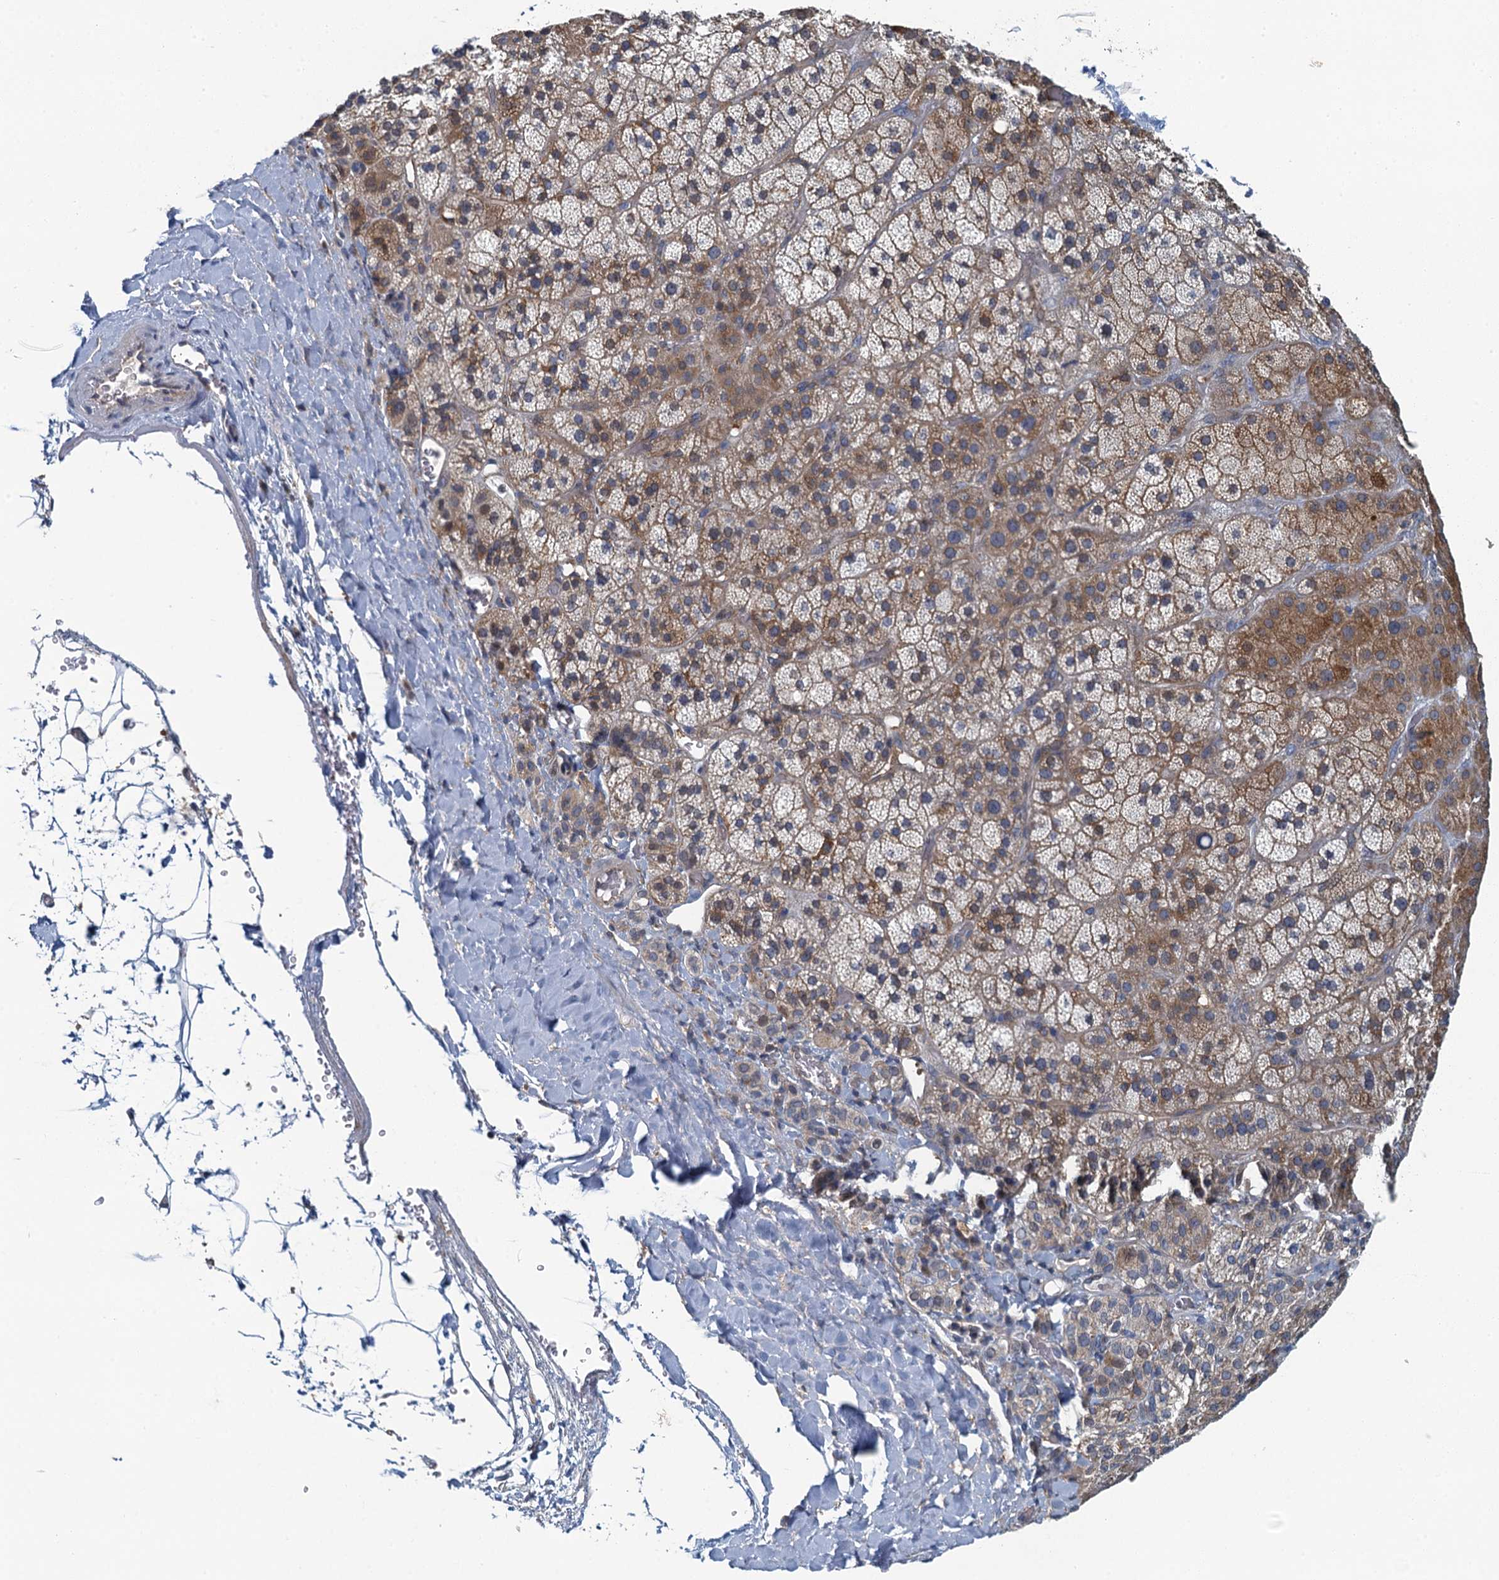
{"staining": {"intensity": "moderate", "quantity": "25%-75%", "location": "cytoplasmic/membranous"}, "tissue": "adrenal gland", "cell_type": "Glandular cells", "image_type": "normal", "snomed": [{"axis": "morphology", "description": "Normal tissue, NOS"}, {"axis": "topography", "description": "Adrenal gland"}], "caption": "Protein expression analysis of benign adrenal gland displays moderate cytoplasmic/membranous positivity in about 25%-75% of glandular cells.", "gene": "NCKAP1L", "patient": {"sex": "male", "age": 57}}